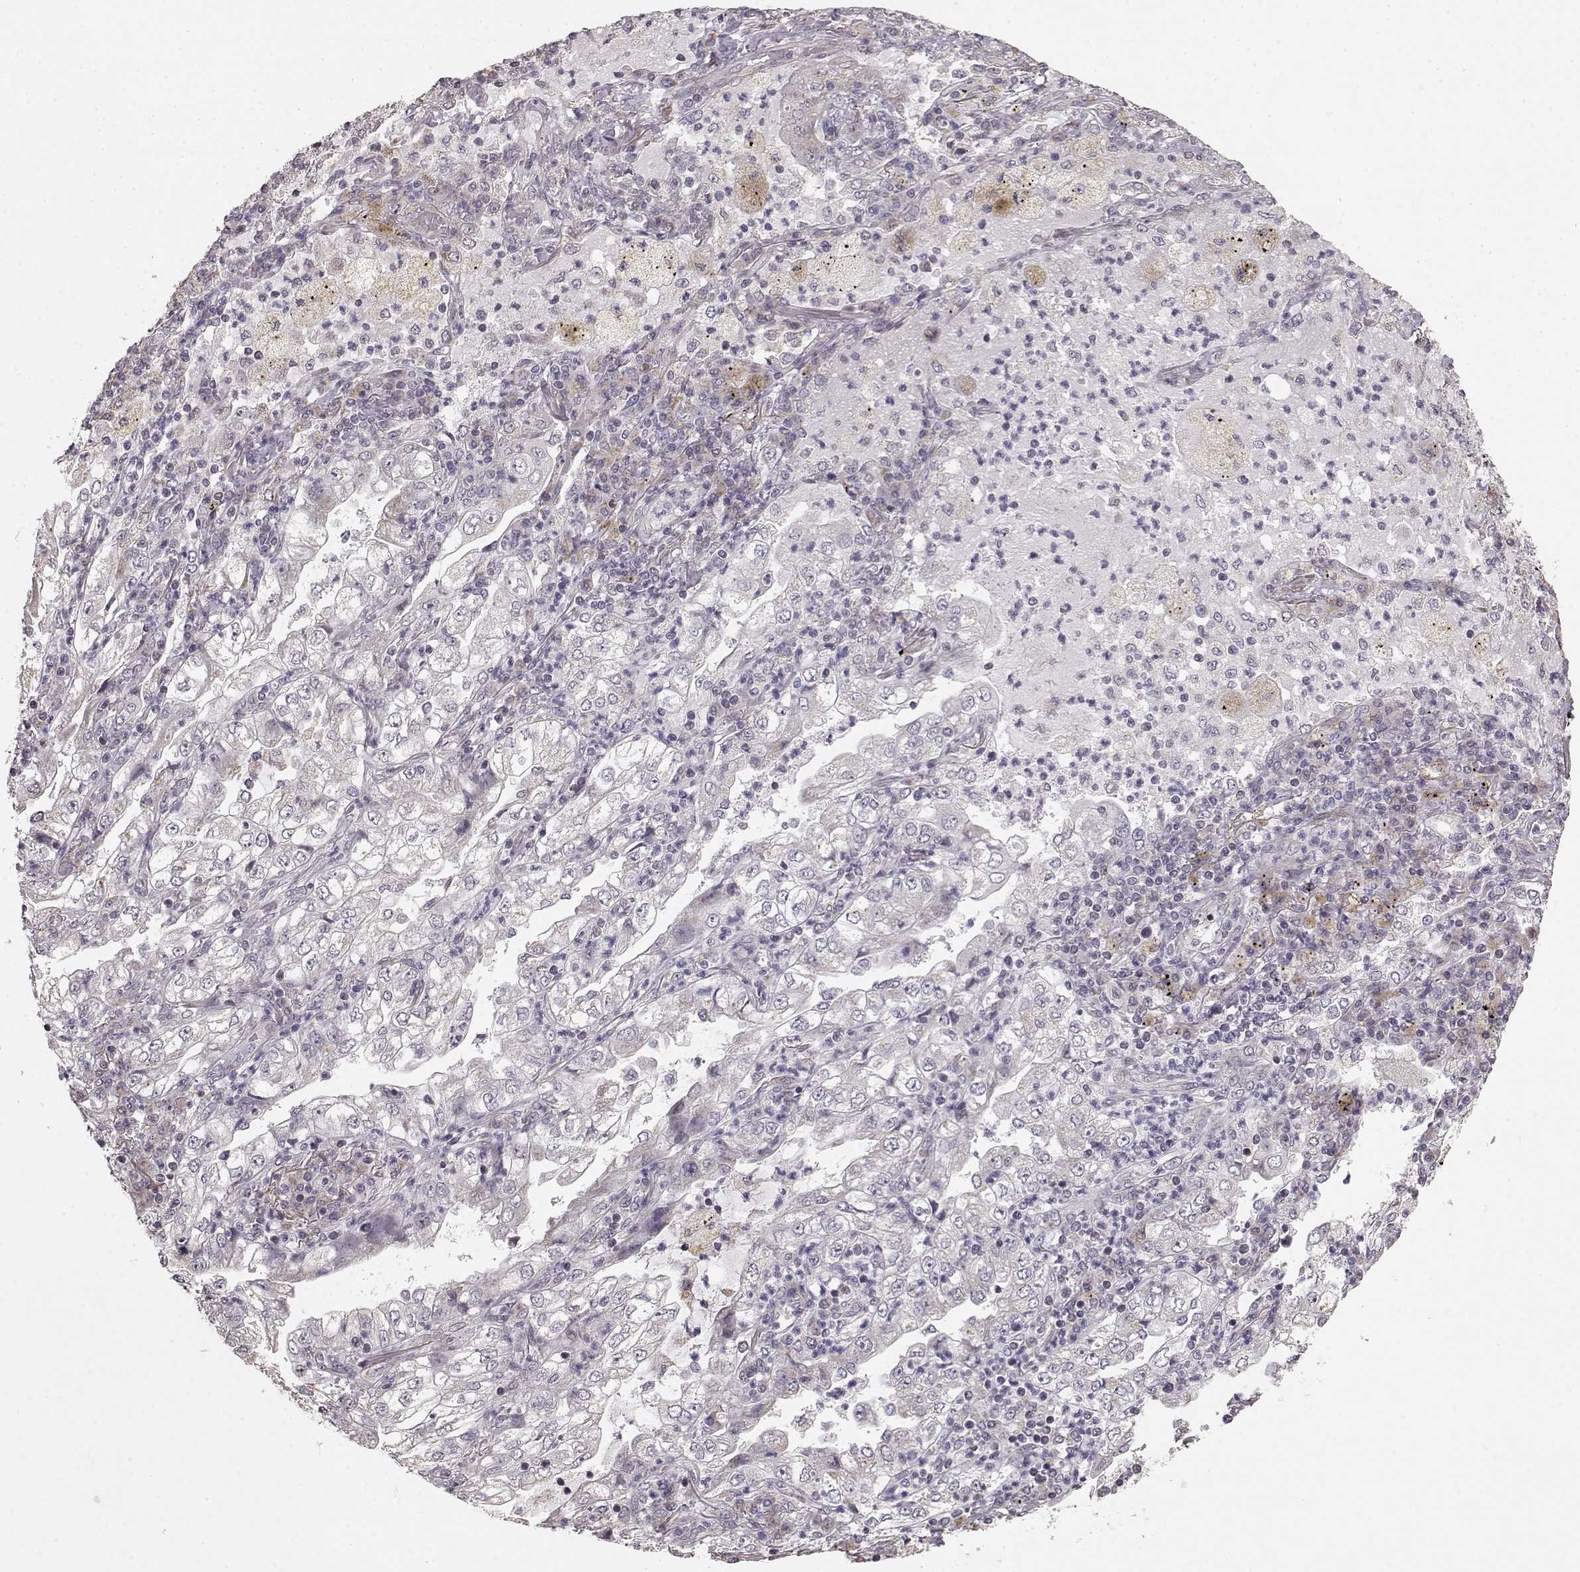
{"staining": {"intensity": "negative", "quantity": "none", "location": "none"}, "tissue": "lung cancer", "cell_type": "Tumor cells", "image_type": "cancer", "snomed": [{"axis": "morphology", "description": "Adenocarcinoma, NOS"}, {"axis": "topography", "description": "Lung"}], "caption": "A photomicrograph of lung cancer (adenocarcinoma) stained for a protein displays no brown staining in tumor cells.", "gene": "BACH2", "patient": {"sex": "female", "age": 73}}